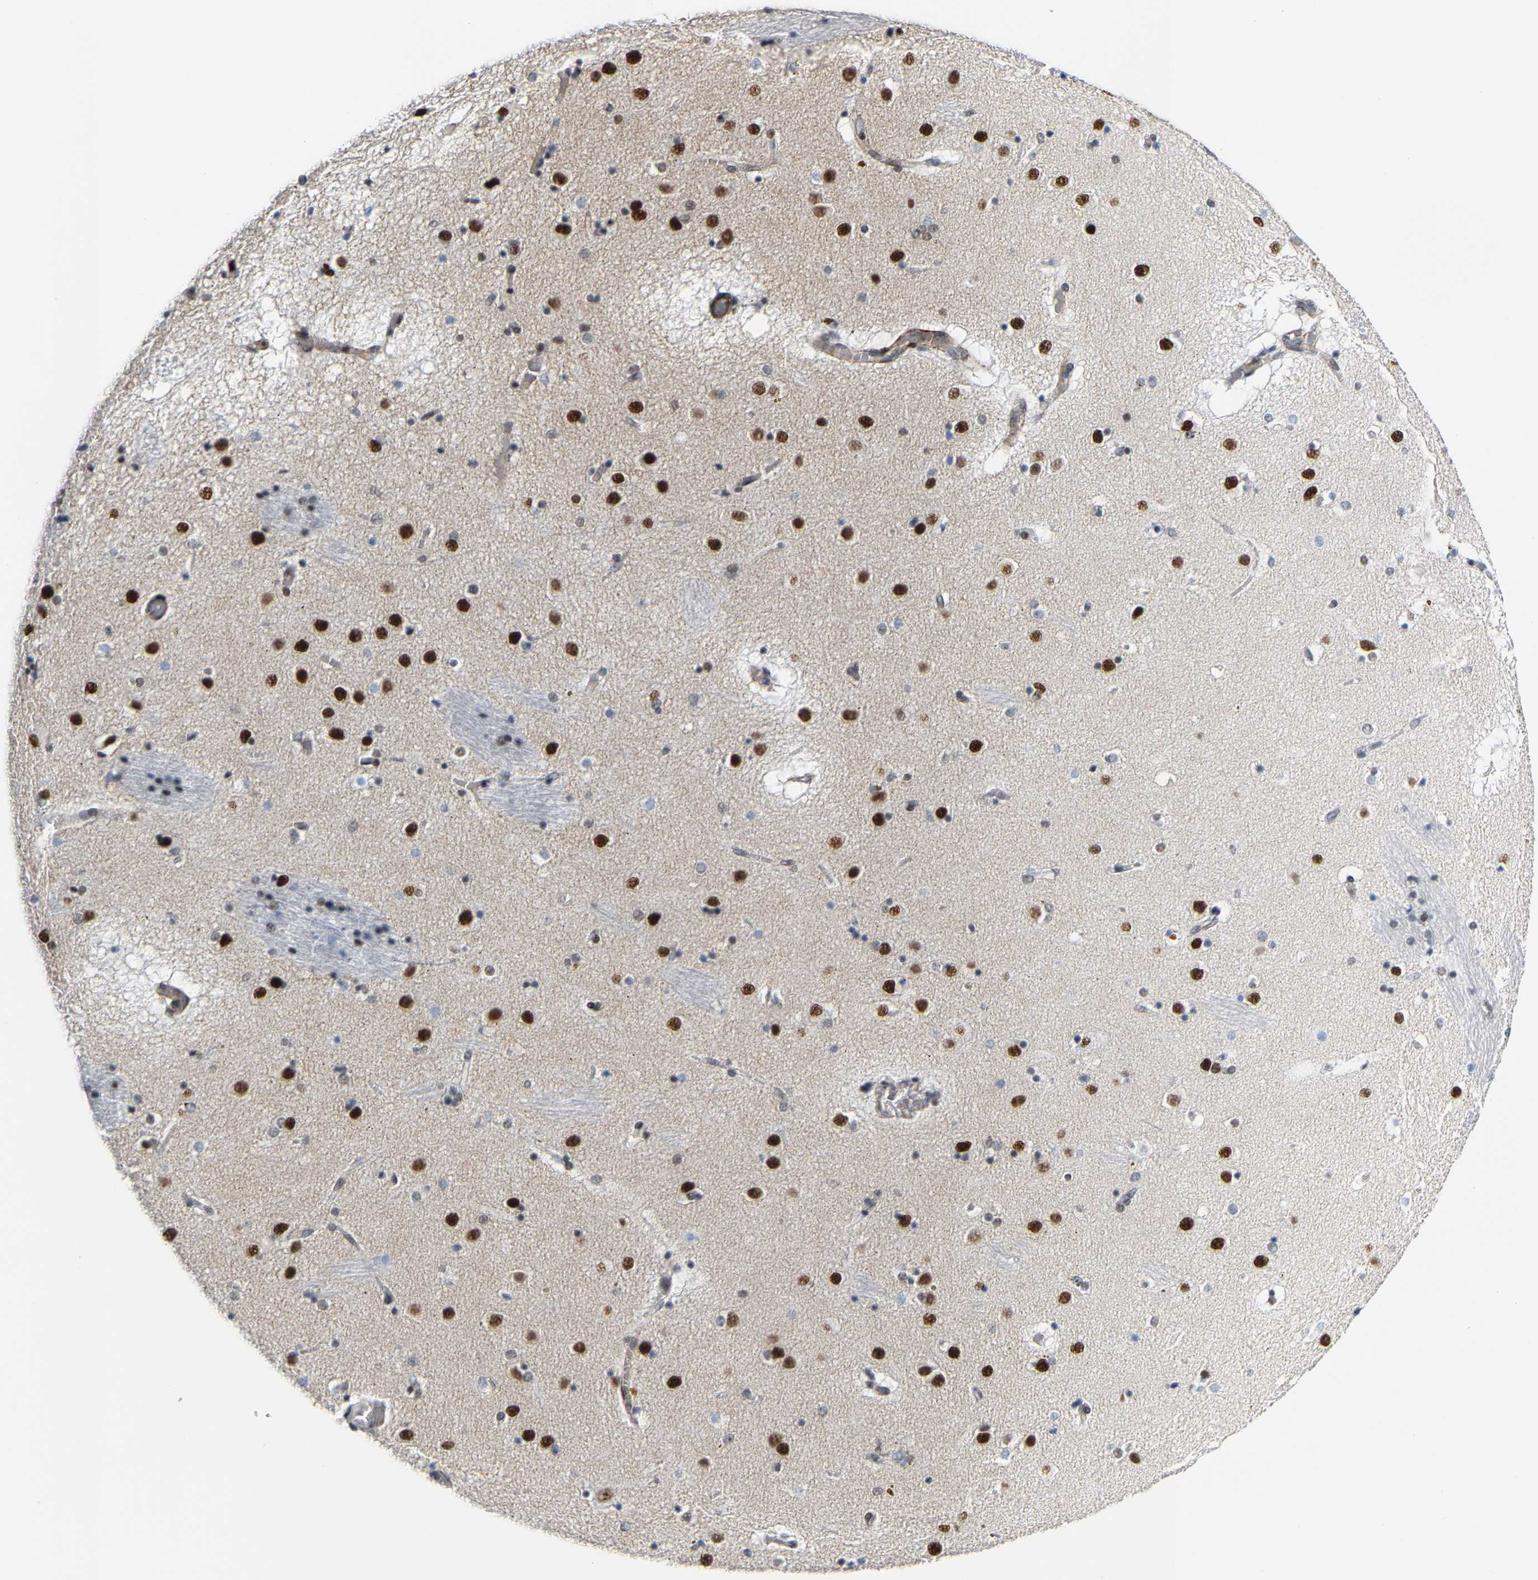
{"staining": {"intensity": "moderate", "quantity": "25%-75%", "location": "nuclear"}, "tissue": "caudate", "cell_type": "Glial cells", "image_type": "normal", "snomed": [{"axis": "morphology", "description": "Normal tissue, NOS"}, {"axis": "topography", "description": "Lateral ventricle wall"}], "caption": "Caudate stained for a protein (brown) demonstrates moderate nuclear positive expression in approximately 25%-75% of glial cells.", "gene": "FAM180A", "patient": {"sex": "male", "age": 70}}